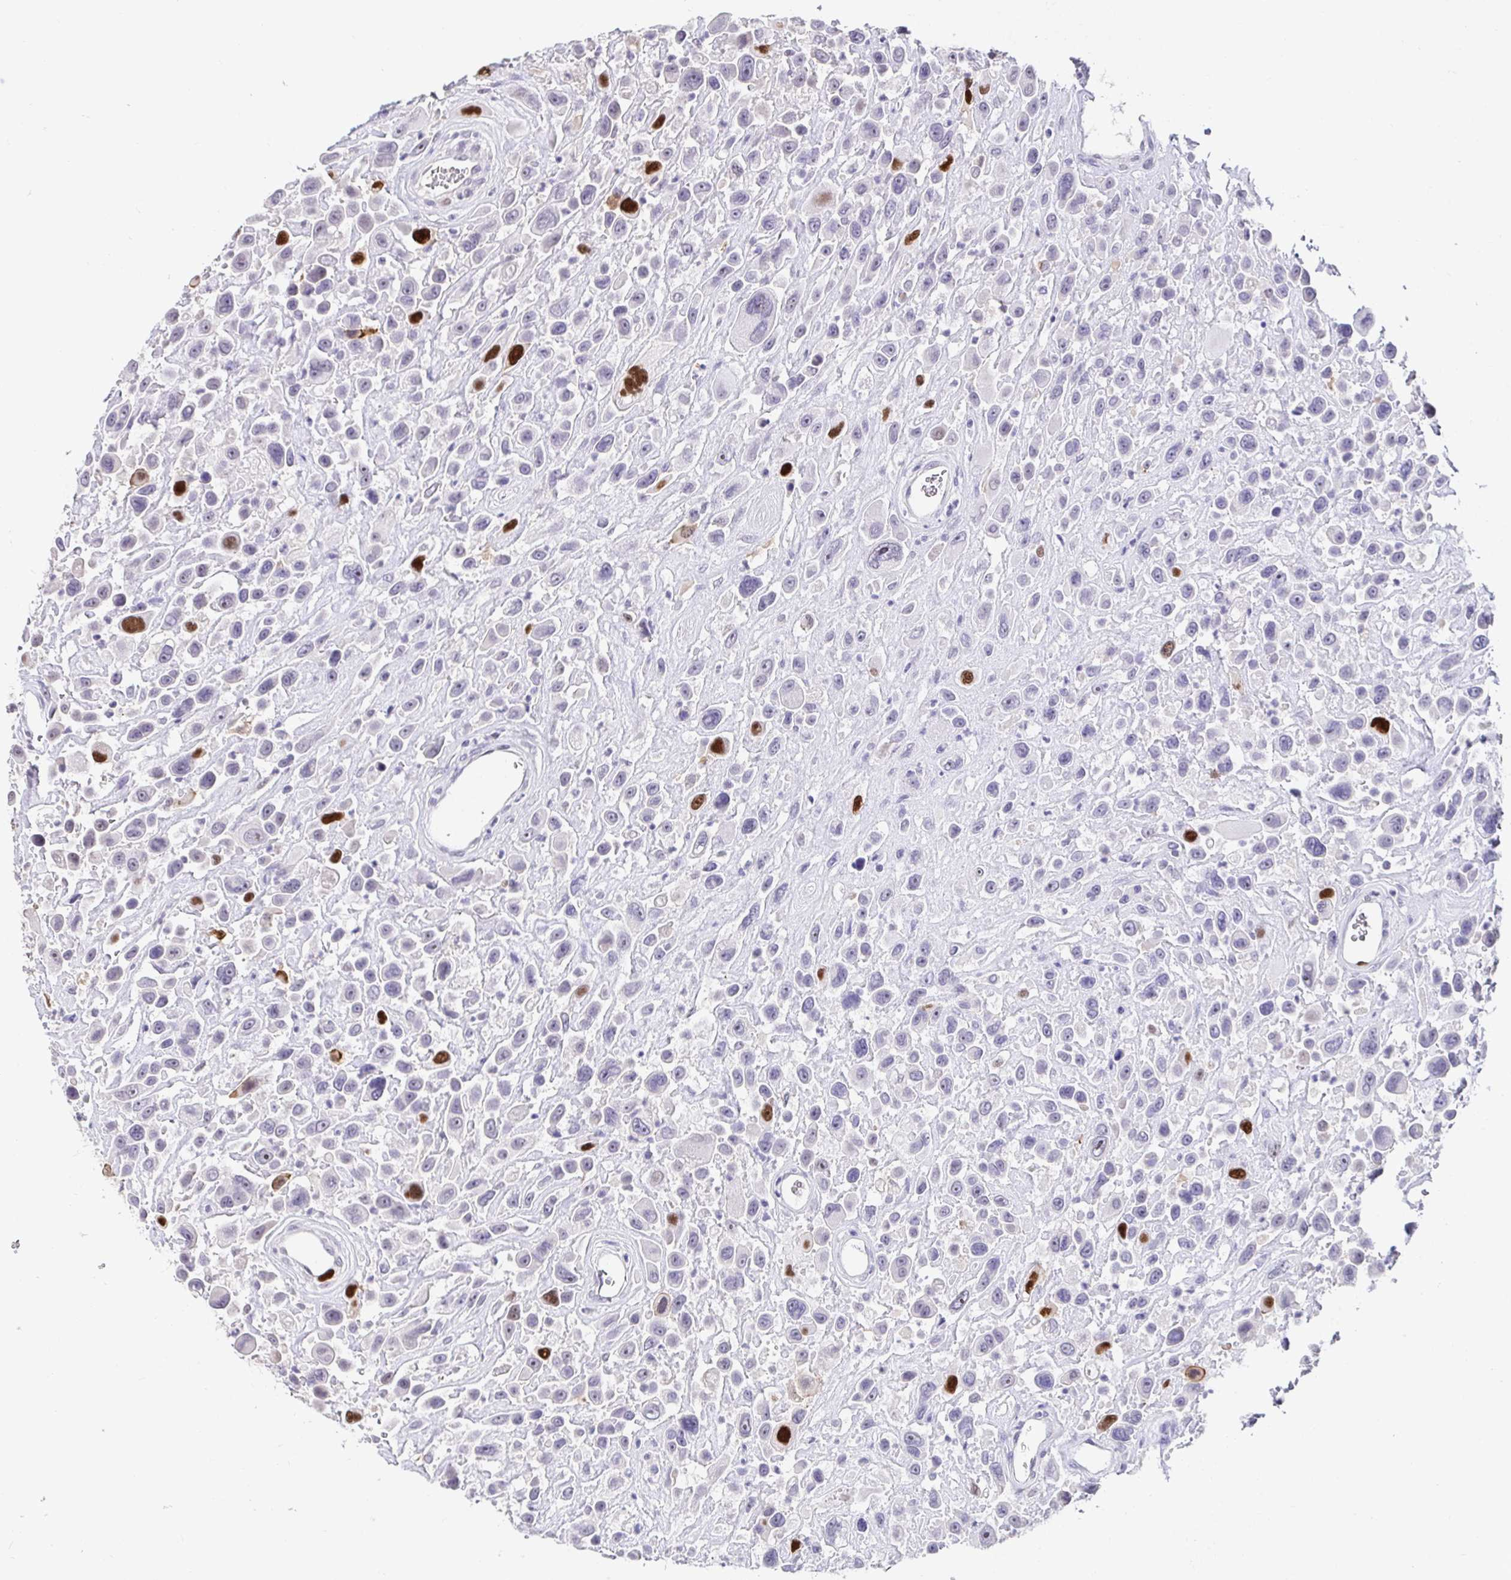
{"staining": {"intensity": "strong", "quantity": "<25%", "location": "nuclear"}, "tissue": "urothelial cancer", "cell_type": "Tumor cells", "image_type": "cancer", "snomed": [{"axis": "morphology", "description": "Urothelial carcinoma, High grade"}, {"axis": "topography", "description": "Urinary bladder"}], "caption": "A brown stain highlights strong nuclear positivity of a protein in human high-grade urothelial carcinoma tumor cells.", "gene": "ANLN", "patient": {"sex": "male", "age": 53}}